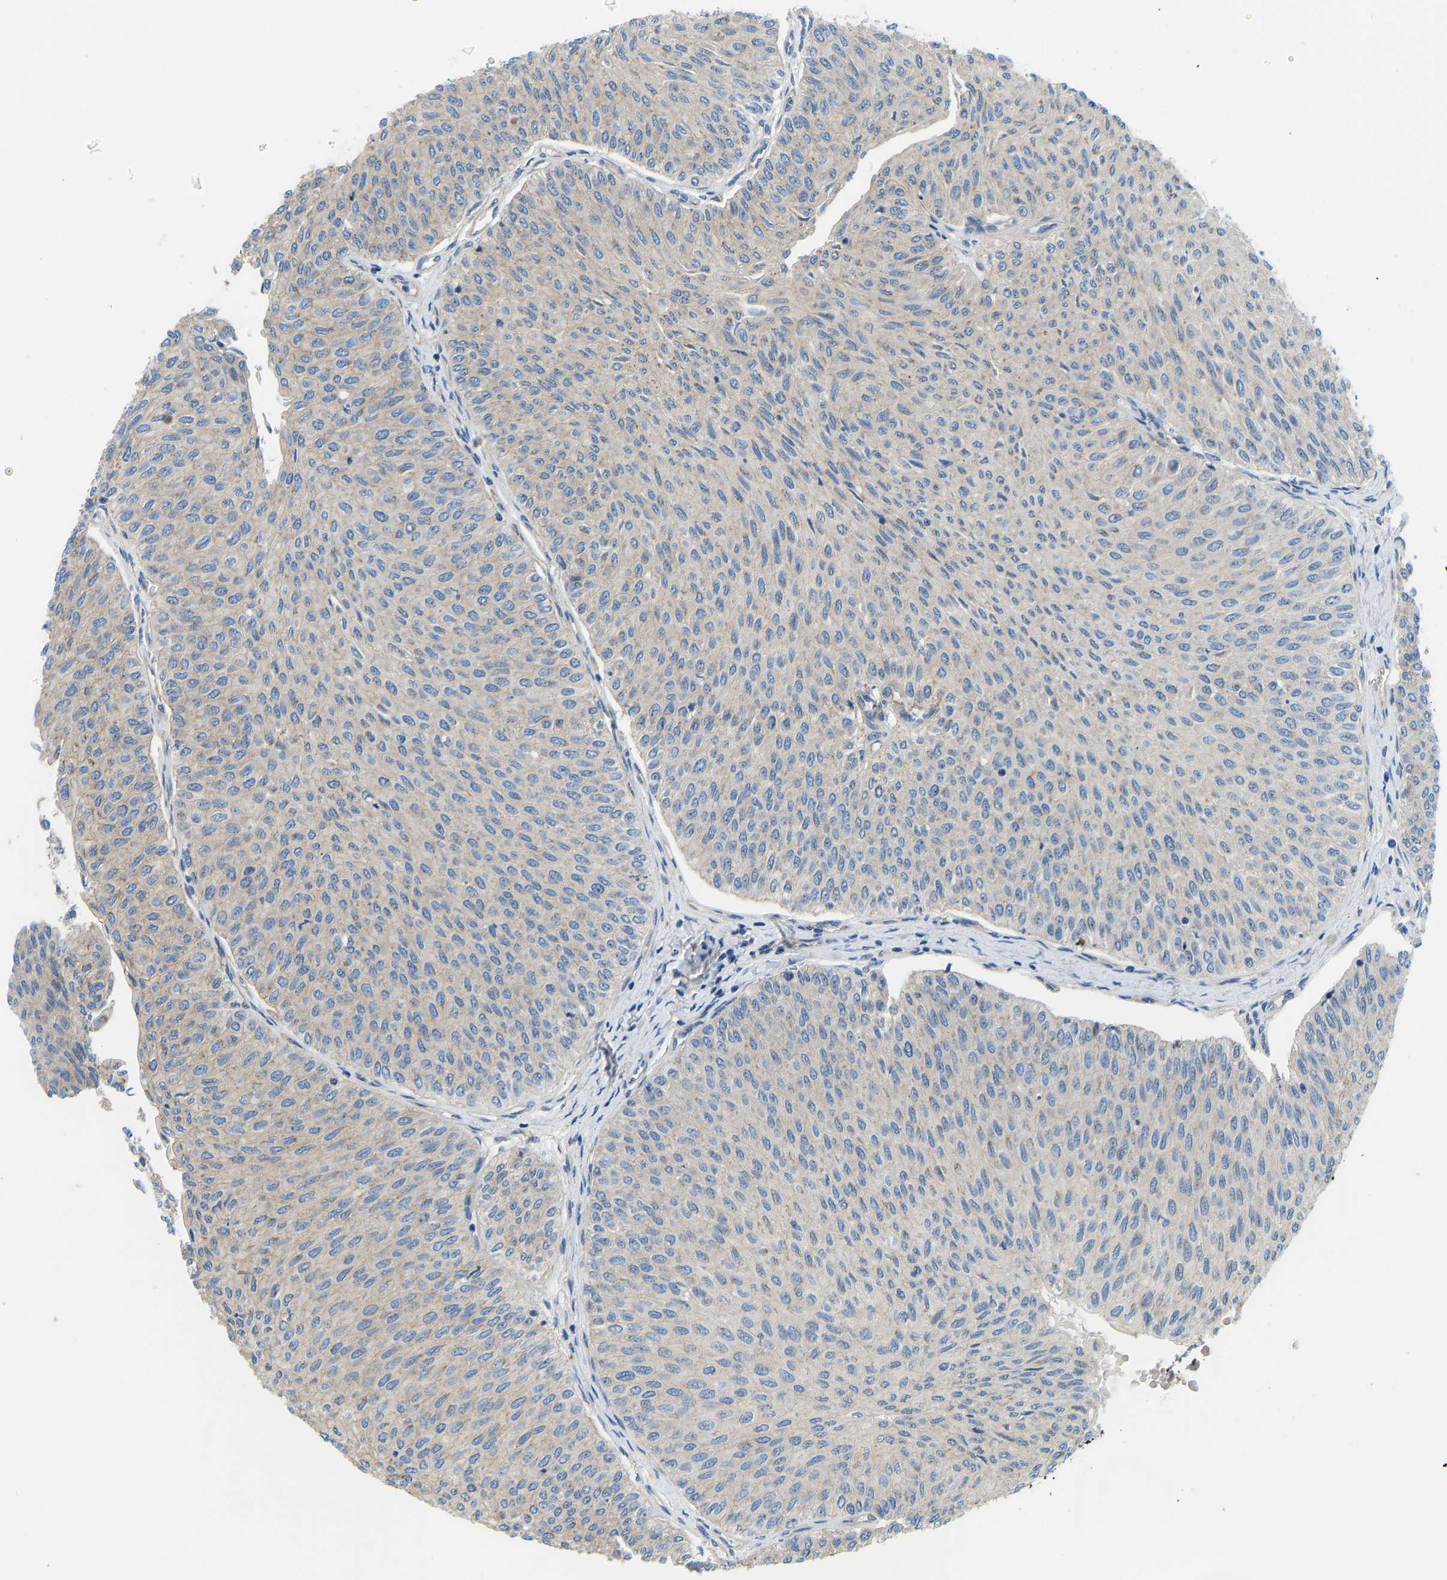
{"staining": {"intensity": "negative", "quantity": "none", "location": "none"}, "tissue": "urothelial cancer", "cell_type": "Tumor cells", "image_type": "cancer", "snomed": [{"axis": "morphology", "description": "Urothelial carcinoma, Low grade"}, {"axis": "topography", "description": "Urinary bladder"}], "caption": "Histopathology image shows no protein staining in tumor cells of urothelial cancer tissue. (DAB immunohistochemistry visualized using brightfield microscopy, high magnification).", "gene": "CHAD", "patient": {"sex": "male", "age": 78}}